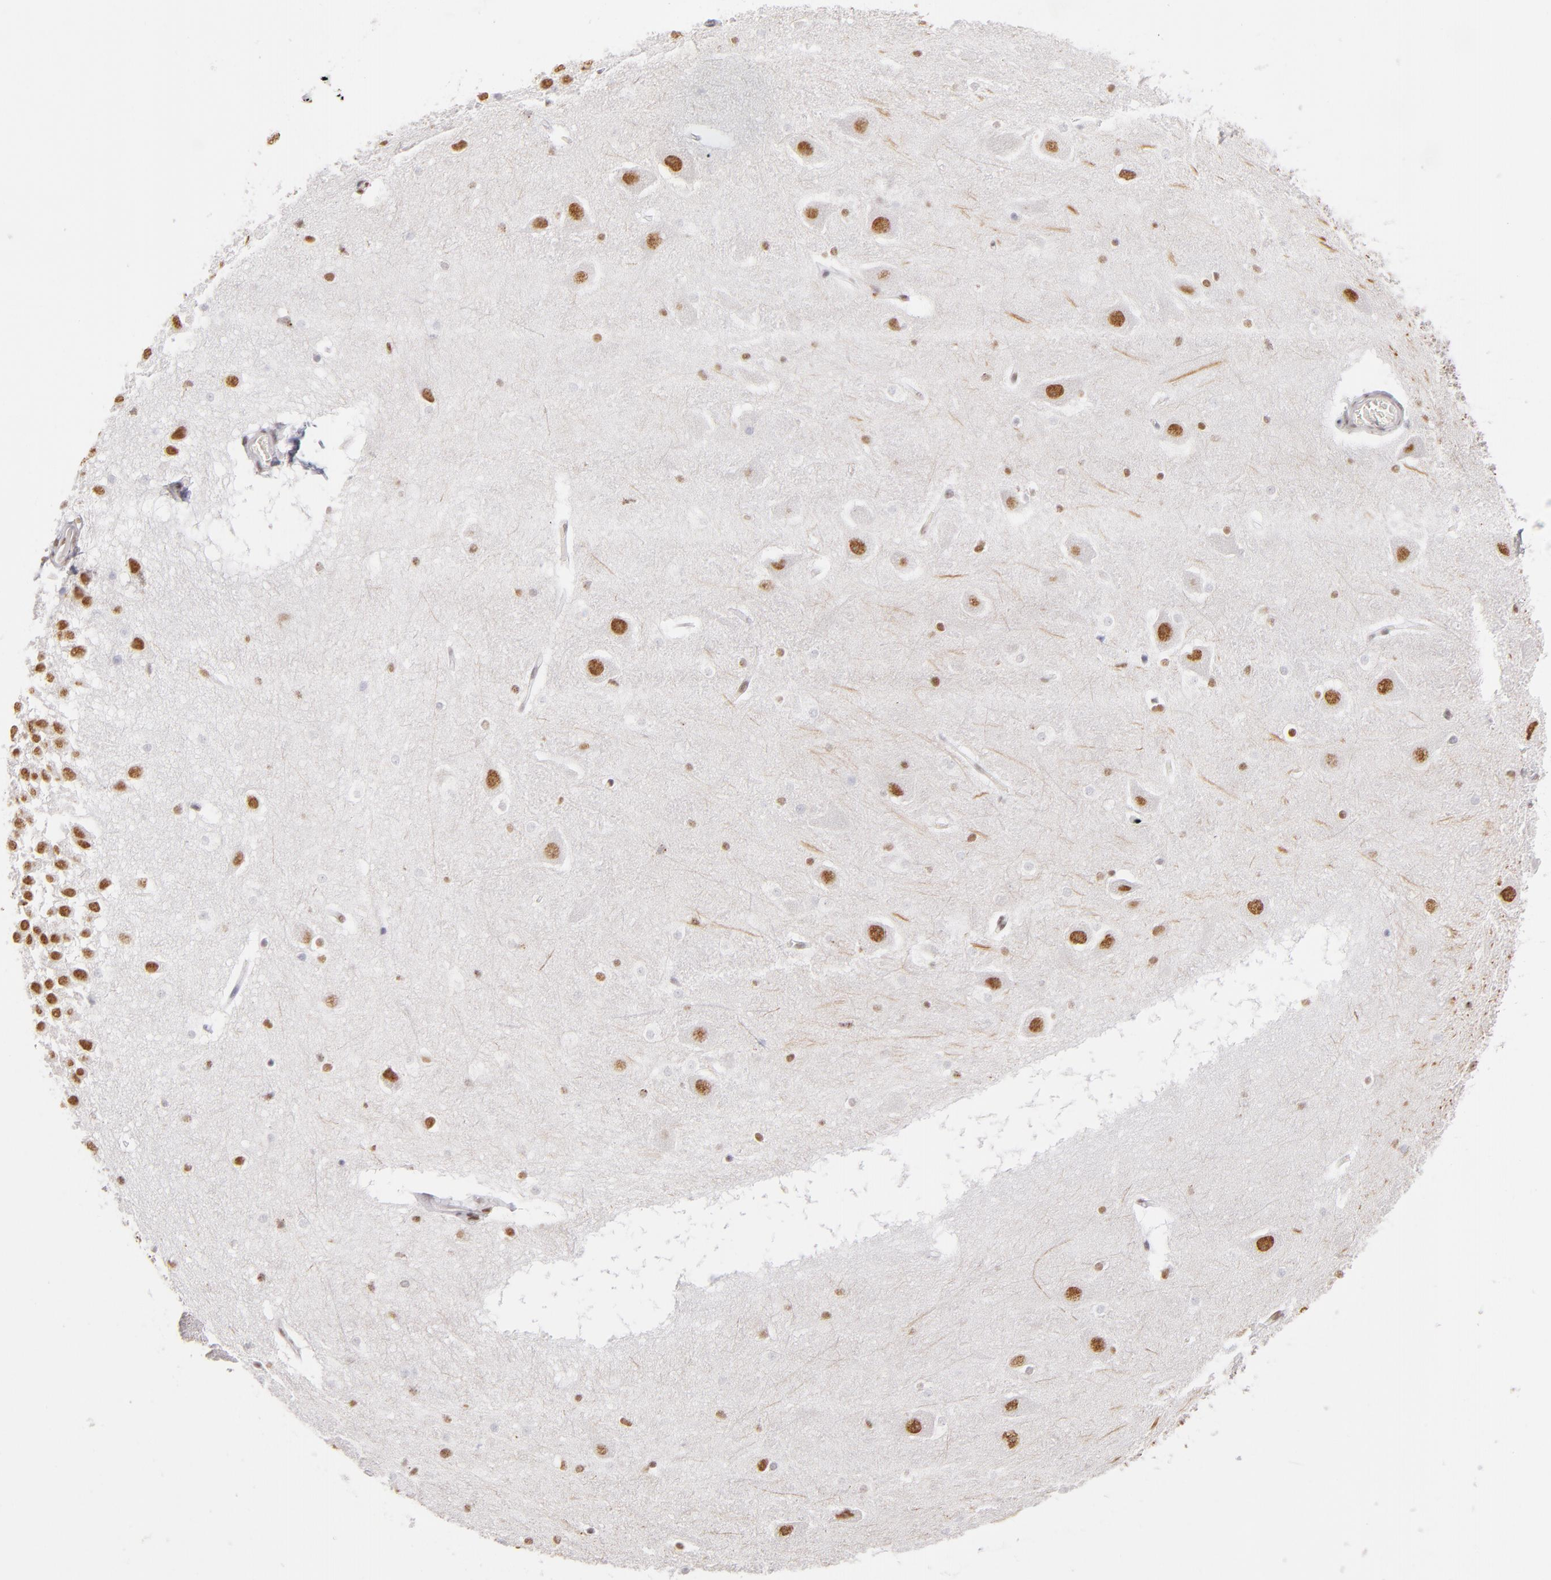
{"staining": {"intensity": "weak", "quantity": "25%-75%", "location": "nuclear"}, "tissue": "hippocampus", "cell_type": "Glial cells", "image_type": "normal", "snomed": [{"axis": "morphology", "description": "Normal tissue, NOS"}, {"axis": "topography", "description": "Hippocampus"}], "caption": "Immunohistochemical staining of unremarkable hippocampus displays weak nuclear protein positivity in about 25%-75% of glial cells.", "gene": "TFAP4", "patient": {"sex": "male", "age": 45}}